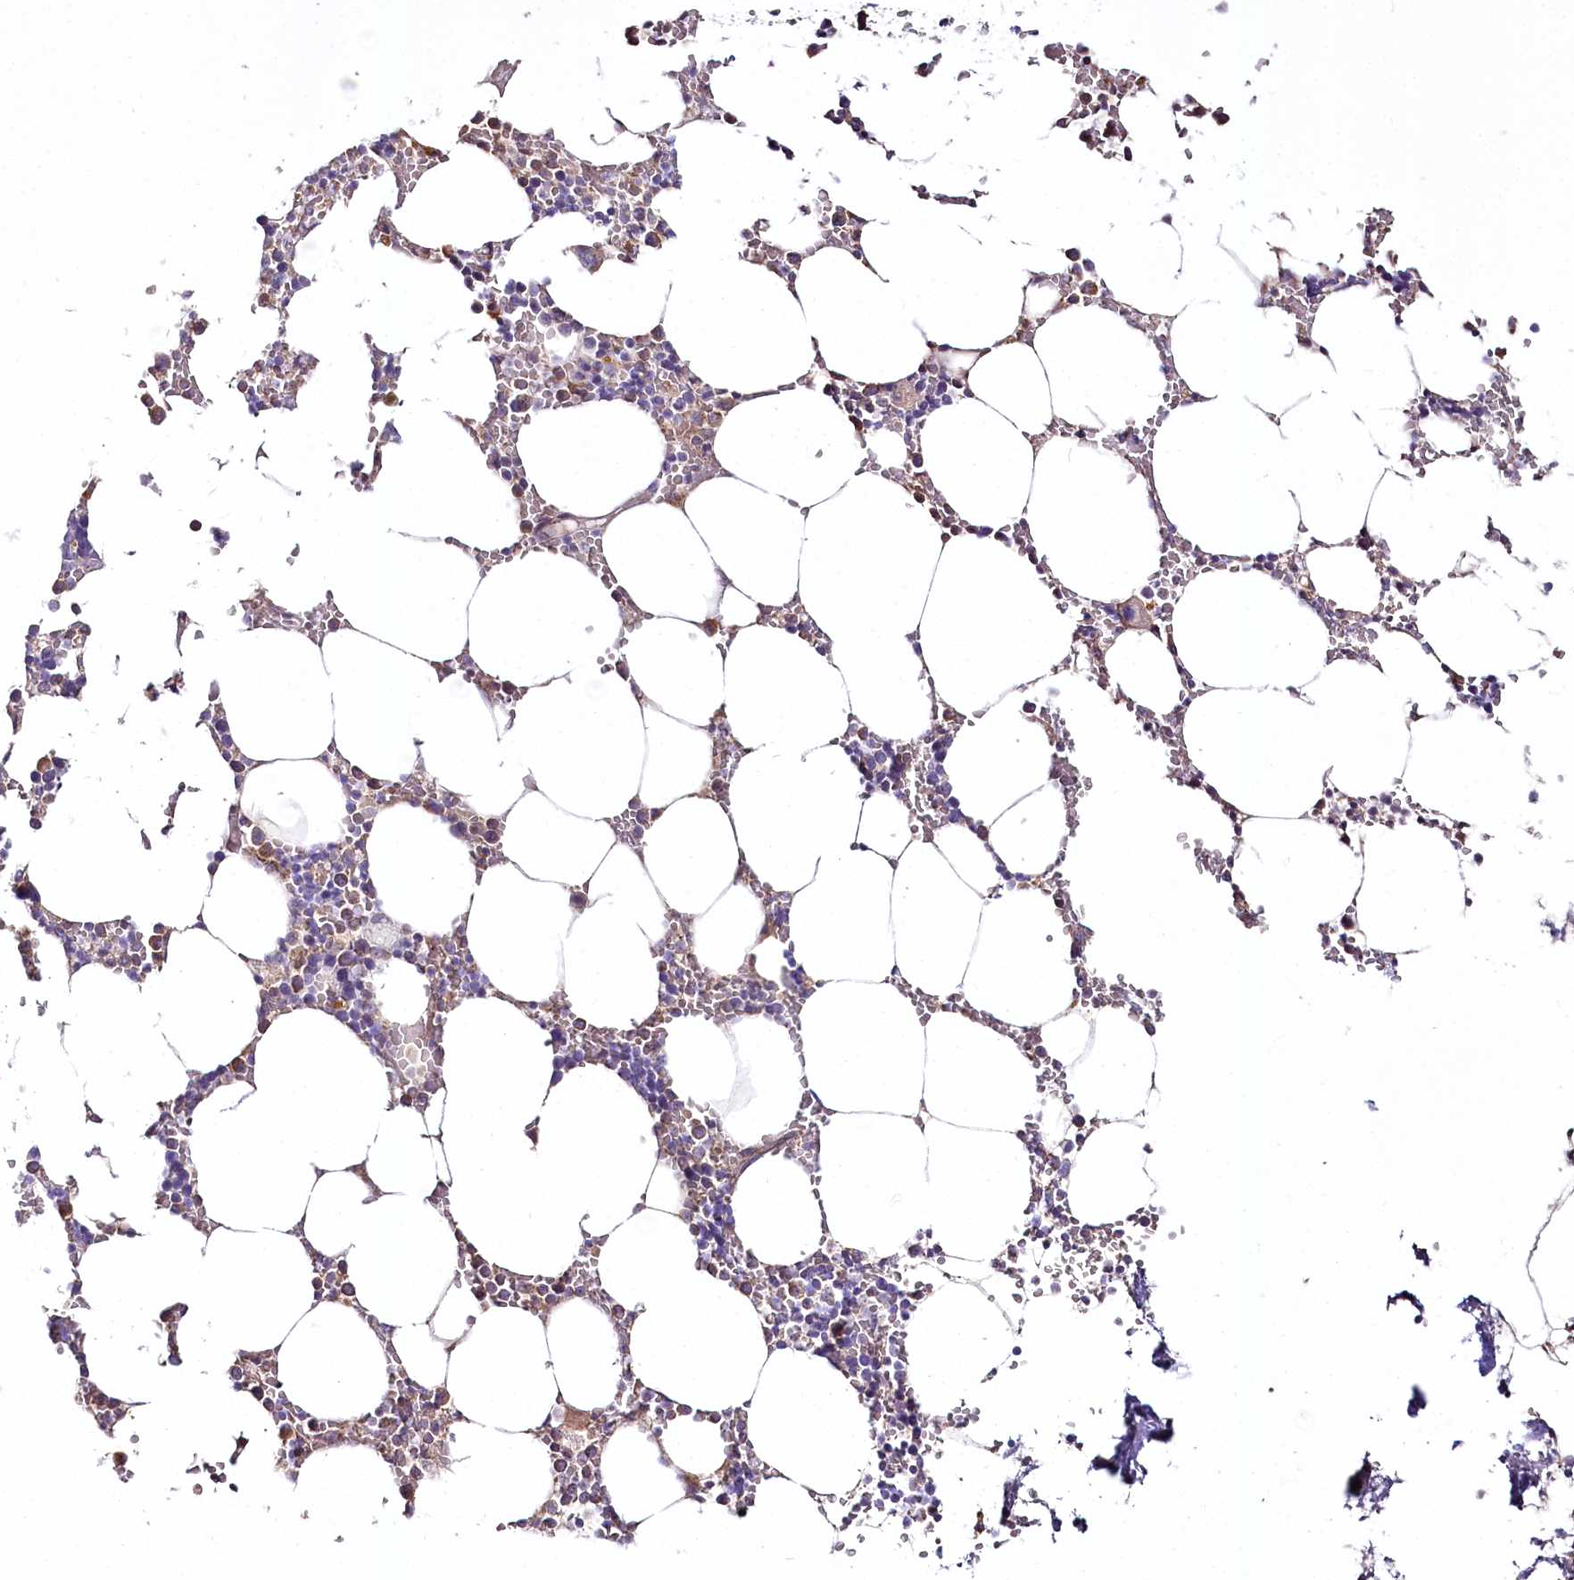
{"staining": {"intensity": "moderate", "quantity": ">75%", "location": "cytoplasmic/membranous"}, "tissue": "bone marrow", "cell_type": "Hematopoietic cells", "image_type": "normal", "snomed": [{"axis": "morphology", "description": "Normal tissue, NOS"}, {"axis": "topography", "description": "Bone marrow"}], "caption": "The histopathology image exhibits a brown stain indicating the presence of a protein in the cytoplasmic/membranous of hematopoietic cells in bone marrow. Immunohistochemistry (ihc) stains the protein in brown and the nuclei are stained blue.", "gene": "SLC6A11", "patient": {"sex": "male", "age": 70}}